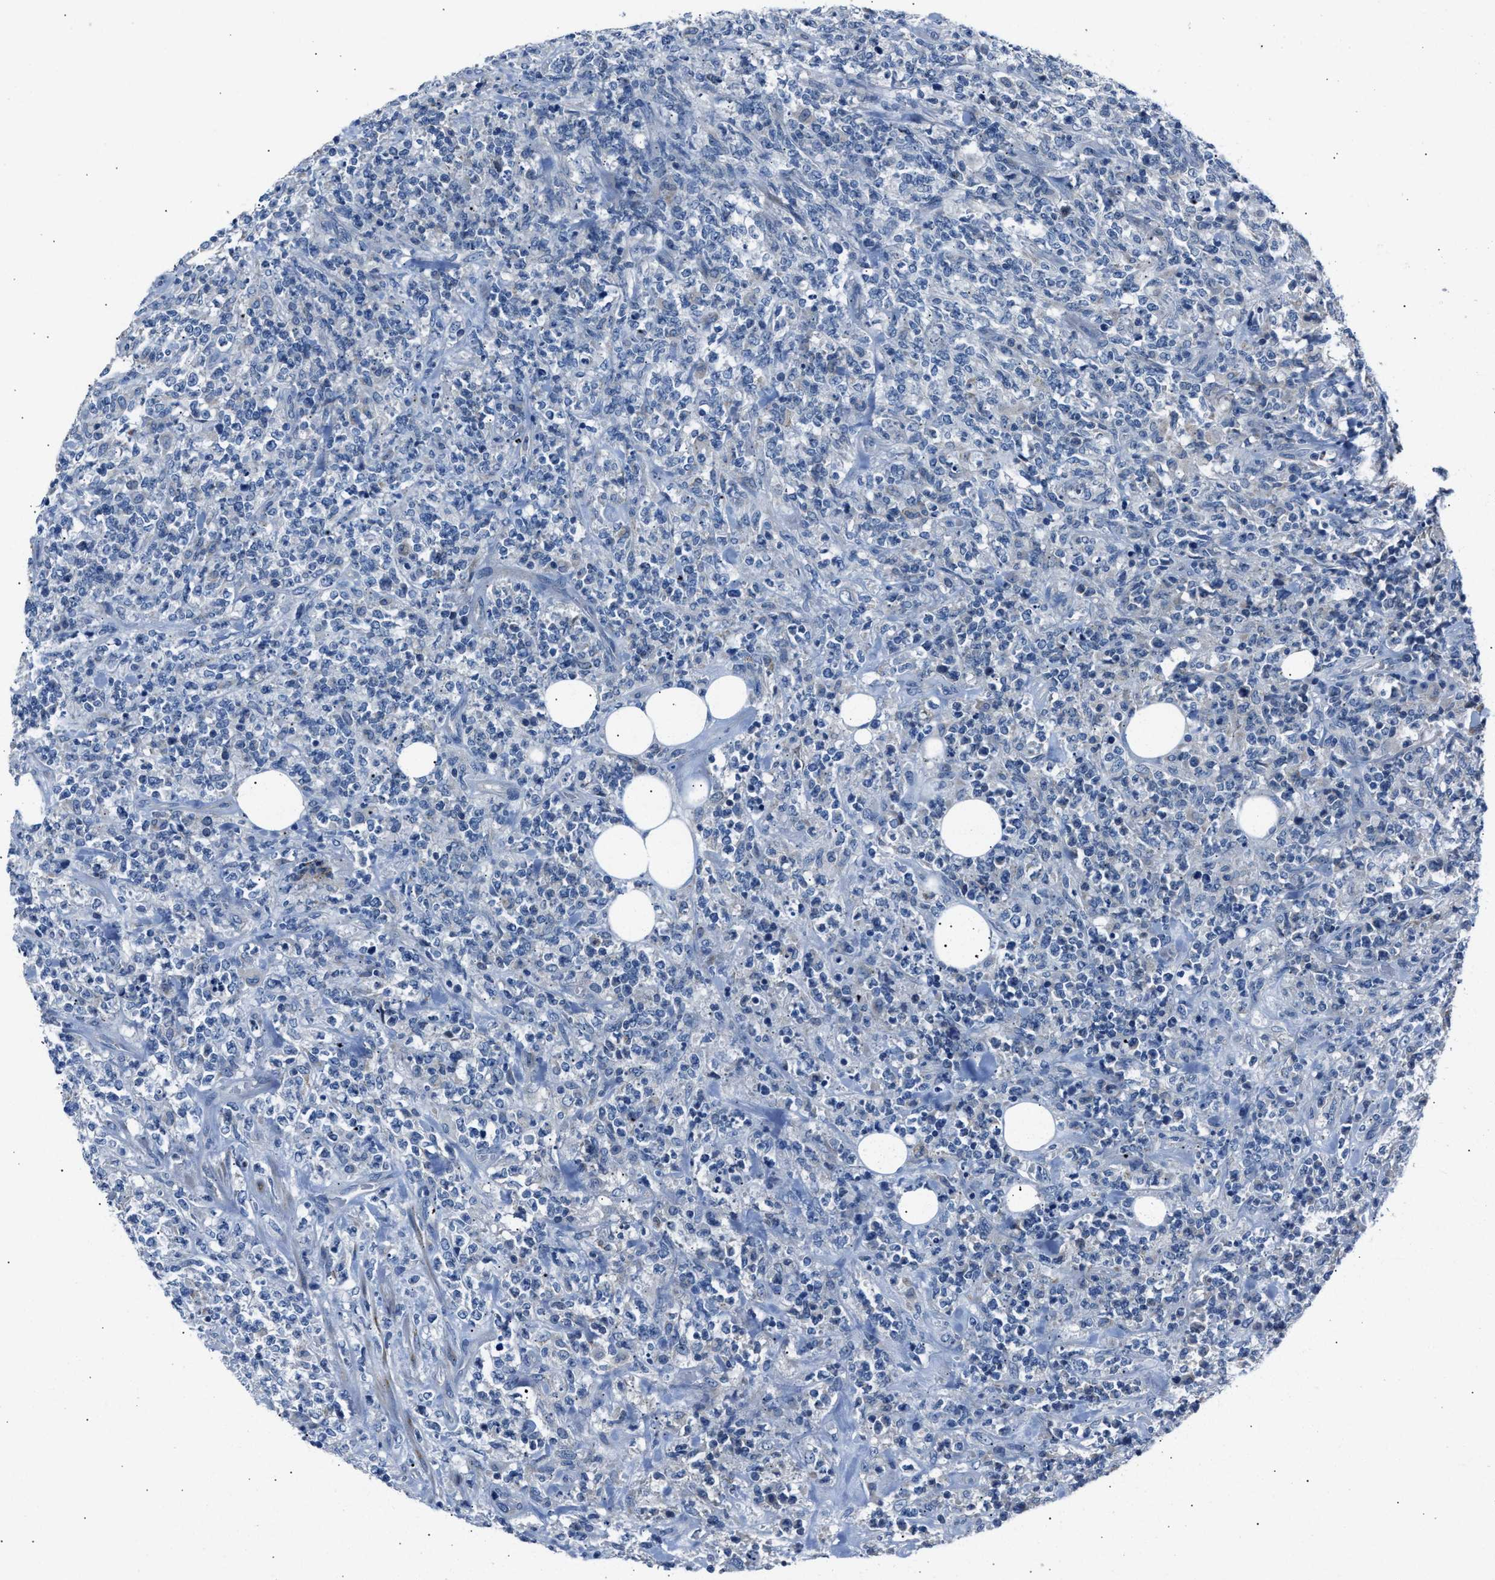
{"staining": {"intensity": "negative", "quantity": "none", "location": "none"}, "tissue": "lymphoma", "cell_type": "Tumor cells", "image_type": "cancer", "snomed": [{"axis": "morphology", "description": "Malignant lymphoma, non-Hodgkin's type, High grade"}, {"axis": "topography", "description": "Soft tissue"}], "caption": "Tumor cells show no significant protein staining in high-grade malignant lymphoma, non-Hodgkin's type. (Brightfield microscopy of DAB (3,3'-diaminobenzidine) immunohistochemistry at high magnification).", "gene": "DNAAF5", "patient": {"sex": "male", "age": 18}}